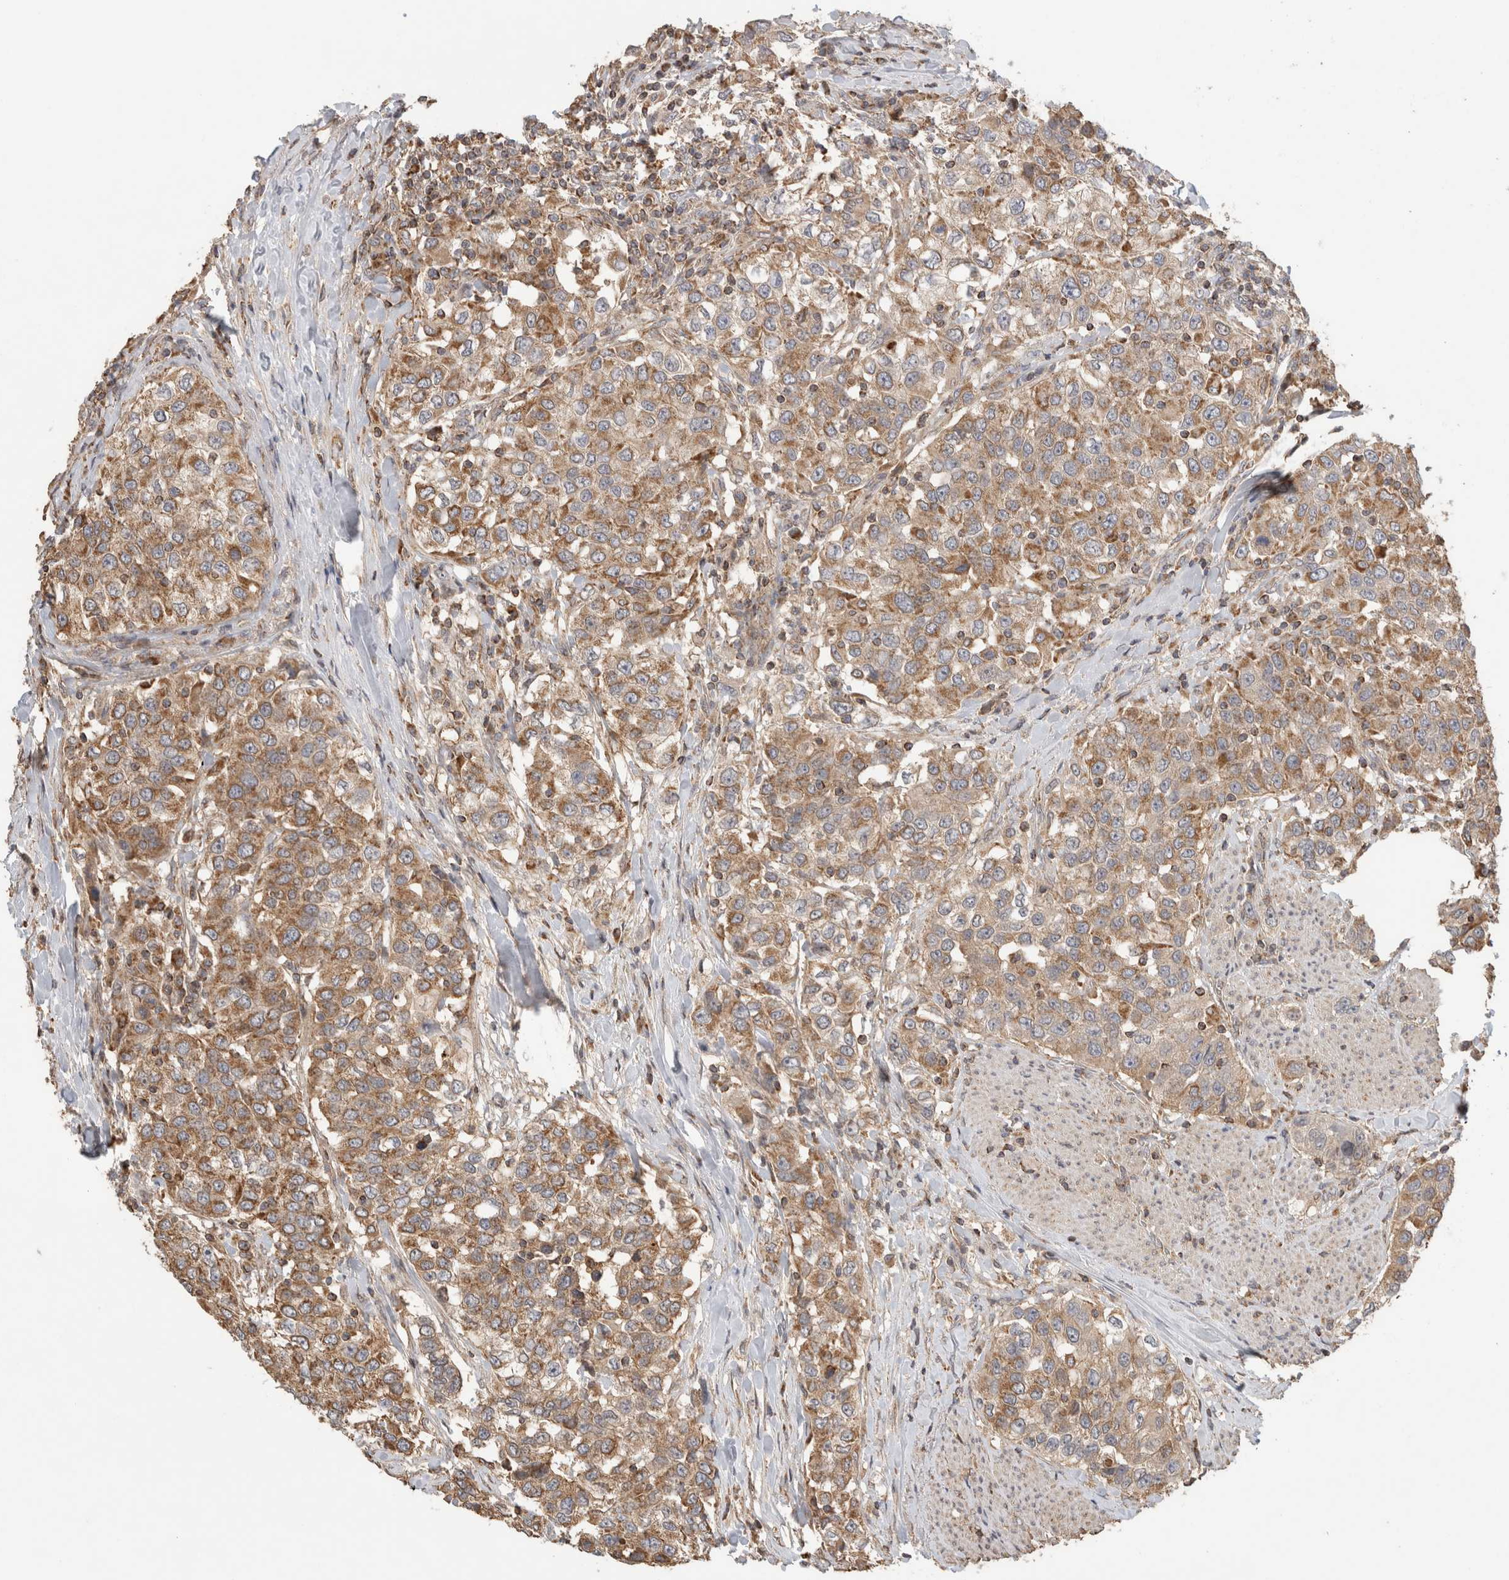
{"staining": {"intensity": "moderate", "quantity": ">75%", "location": "cytoplasmic/membranous"}, "tissue": "urothelial cancer", "cell_type": "Tumor cells", "image_type": "cancer", "snomed": [{"axis": "morphology", "description": "Urothelial carcinoma, High grade"}, {"axis": "topography", "description": "Urinary bladder"}], "caption": "DAB immunohistochemical staining of human high-grade urothelial carcinoma reveals moderate cytoplasmic/membranous protein positivity in about >75% of tumor cells. The staining was performed using DAB (3,3'-diaminobenzidine) to visualize the protein expression in brown, while the nuclei were stained in blue with hematoxylin (Magnification: 20x).", "gene": "IMMP2L", "patient": {"sex": "female", "age": 80}}